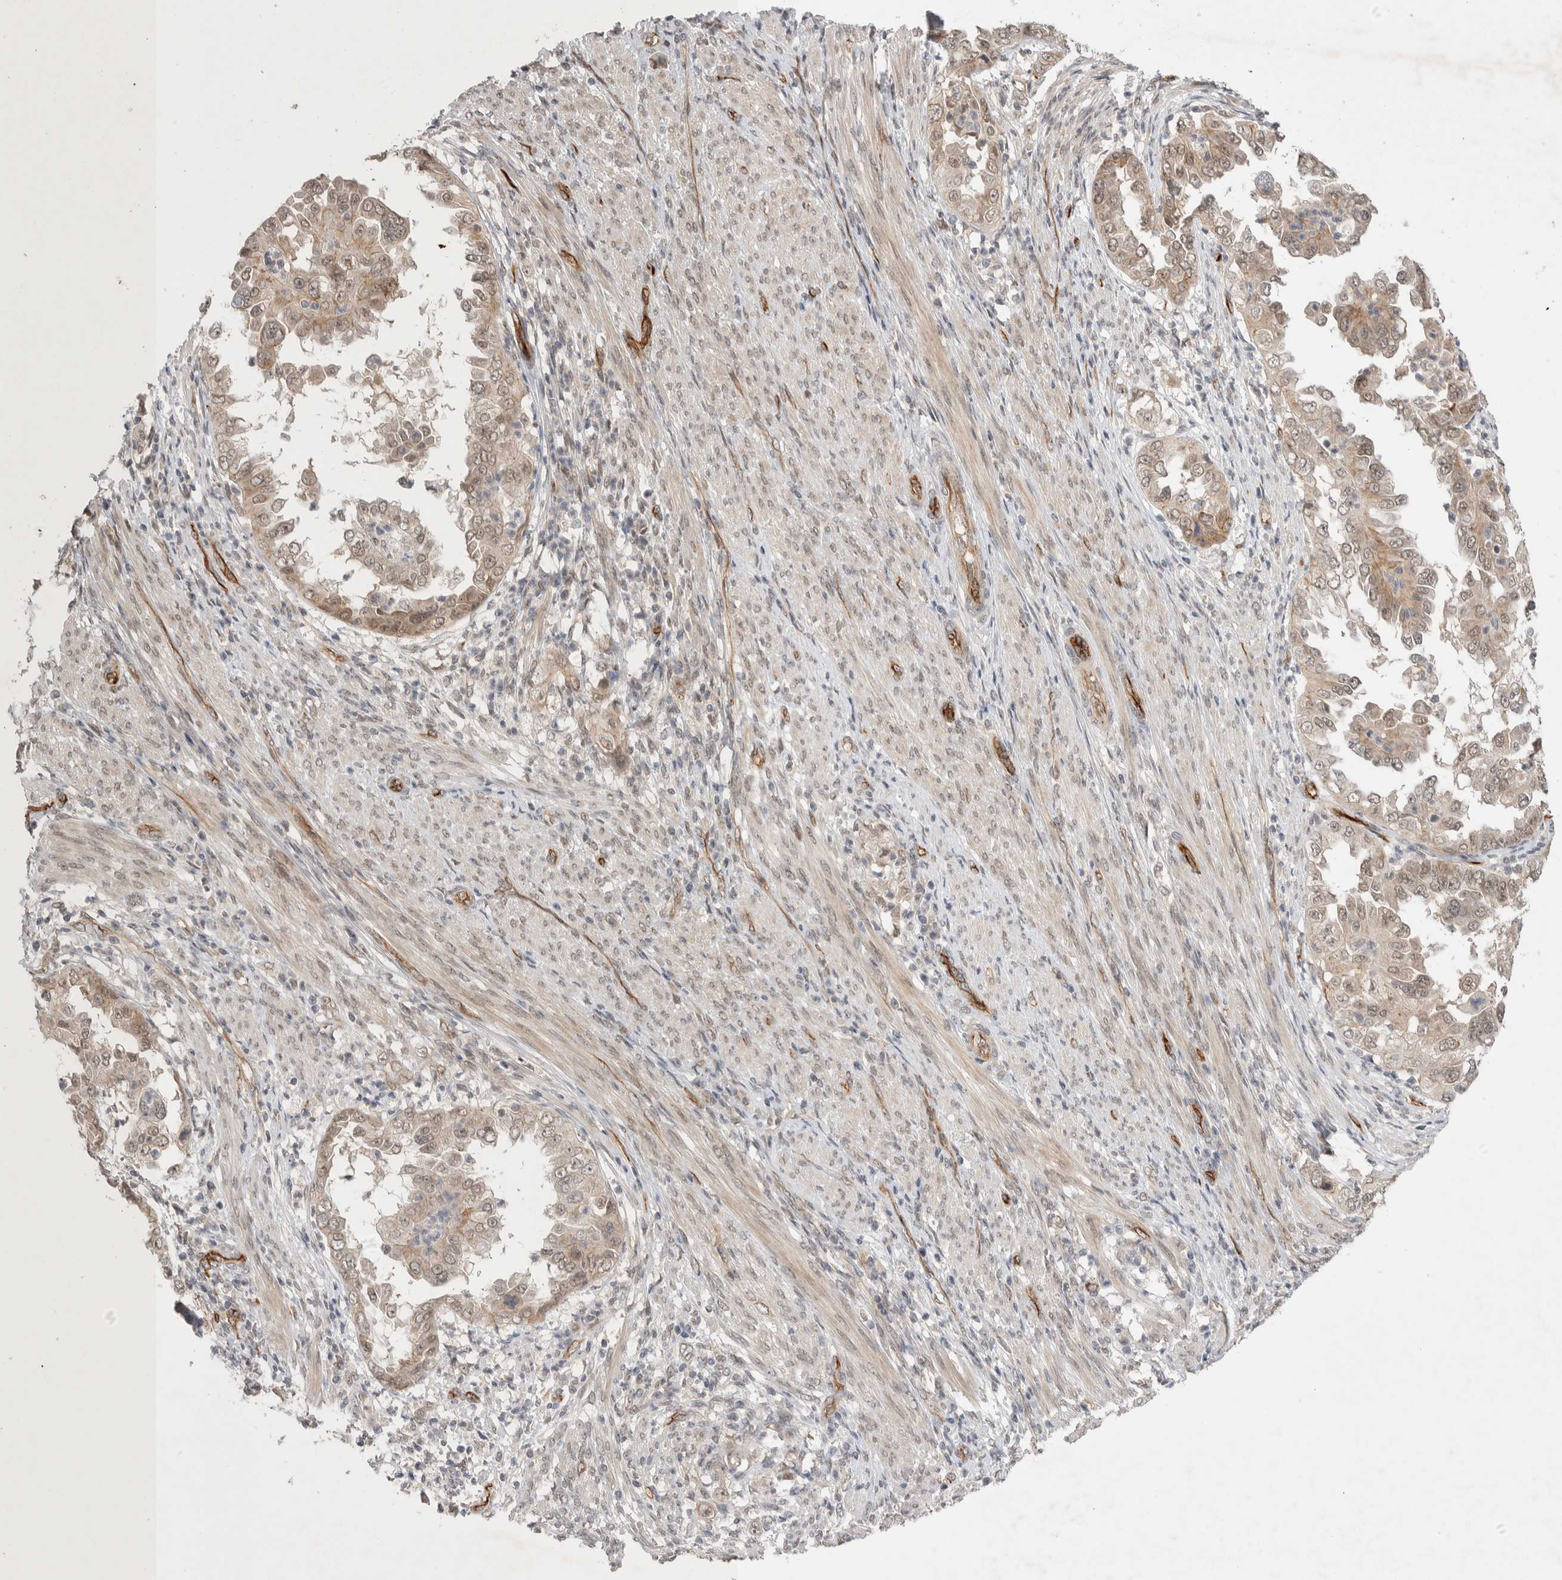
{"staining": {"intensity": "weak", "quantity": ">75%", "location": "cytoplasmic/membranous"}, "tissue": "endometrial cancer", "cell_type": "Tumor cells", "image_type": "cancer", "snomed": [{"axis": "morphology", "description": "Adenocarcinoma, NOS"}, {"axis": "topography", "description": "Endometrium"}], "caption": "IHC of human endometrial cancer (adenocarcinoma) demonstrates low levels of weak cytoplasmic/membranous staining in approximately >75% of tumor cells.", "gene": "ZNF704", "patient": {"sex": "female", "age": 85}}